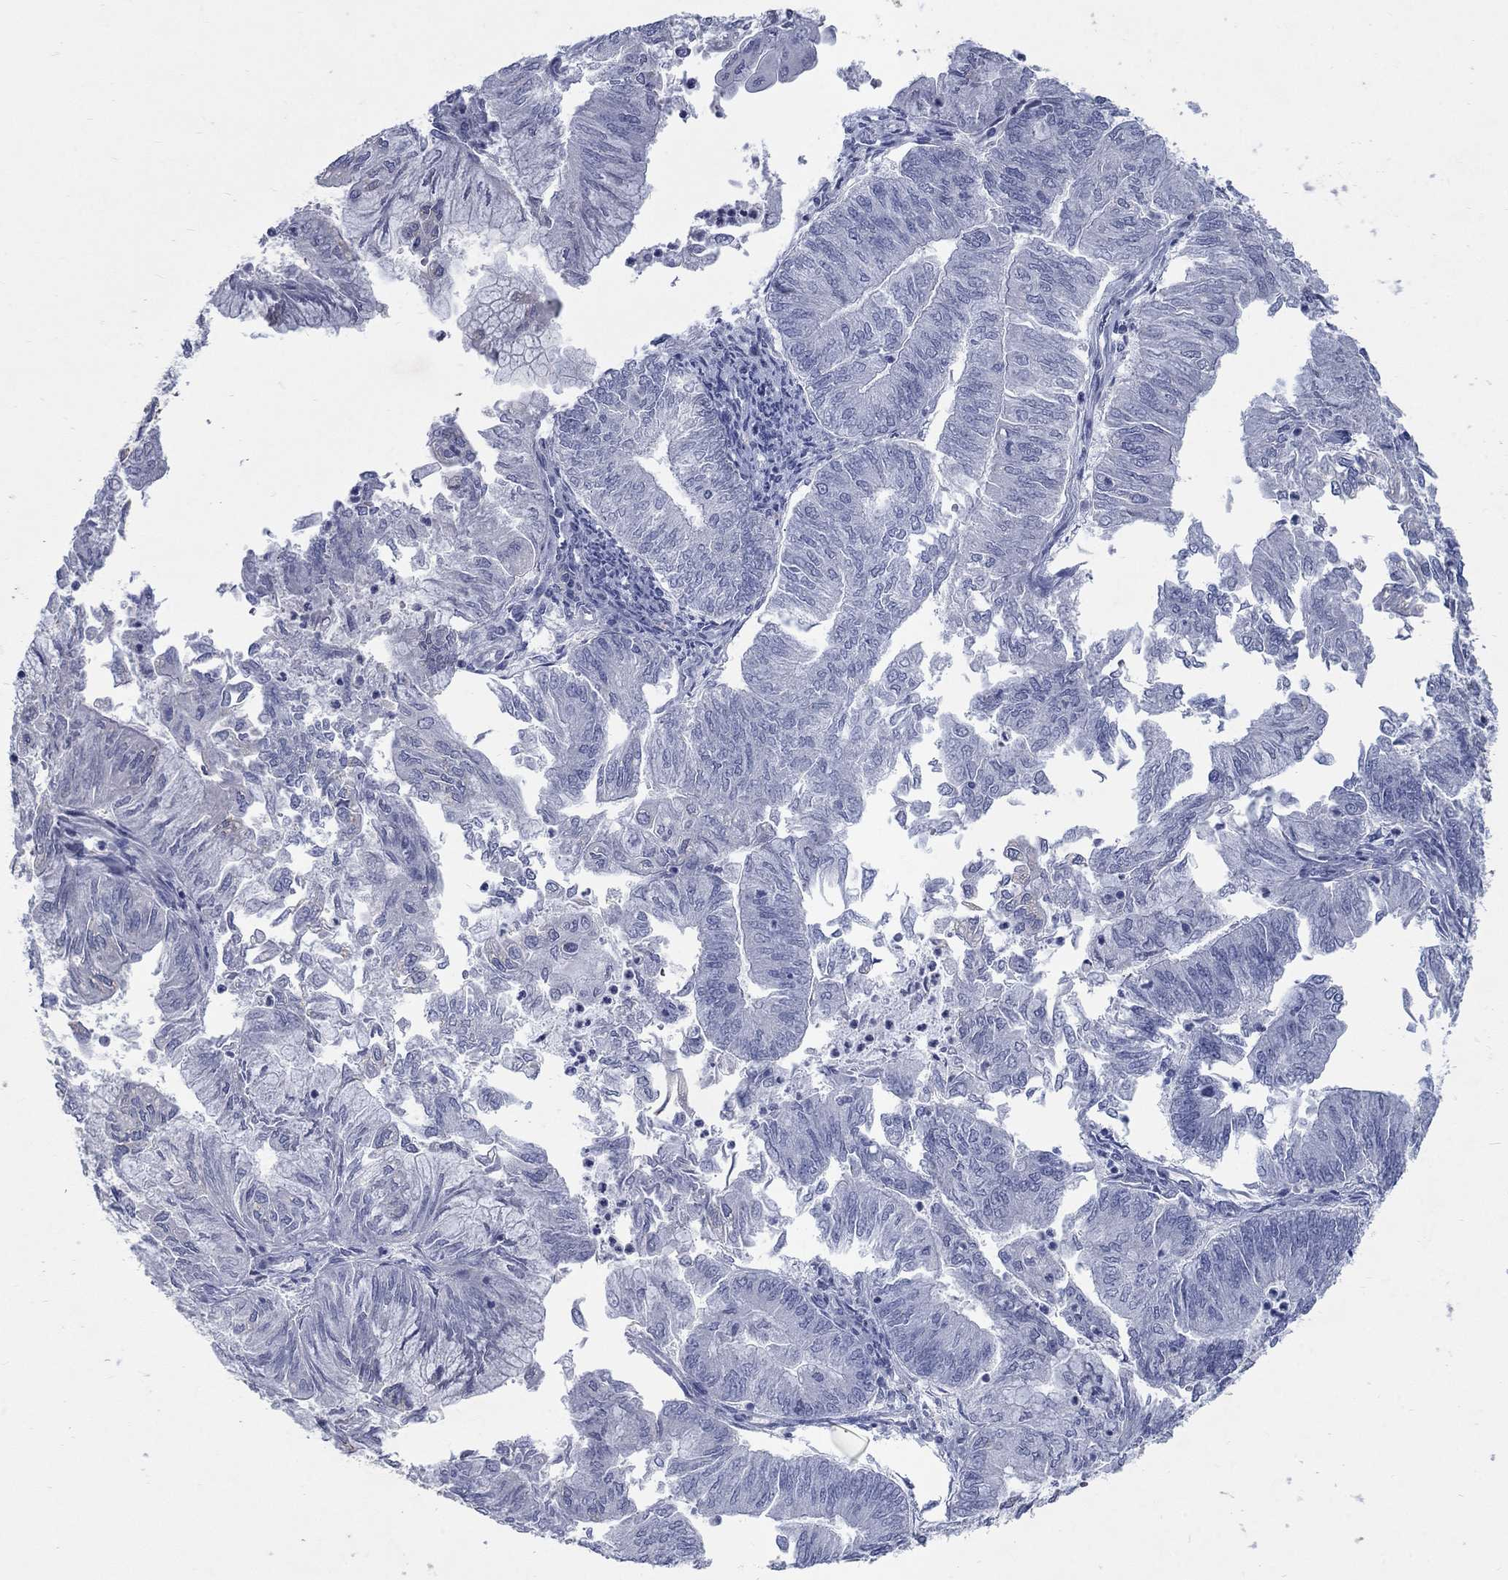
{"staining": {"intensity": "negative", "quantity": "none", "location": "none"}, "tissue": "endometrial cancer", "cell_type": "Tumor cells", "image_type": "cancer", "snomed": [{"axis": "morphology", "description": "Adenocarcinoma, NOS"}, {"axis": "topography", "description": "Endometrium"}], "caption": "DAB (3,3'-diaminobenzidine) immunohistochemical staining of endometrial cancer demonstrates no significant positivity in tumor cells.", "gene": "RFTN2", "patient": {"sex": "female", "age": 59}}